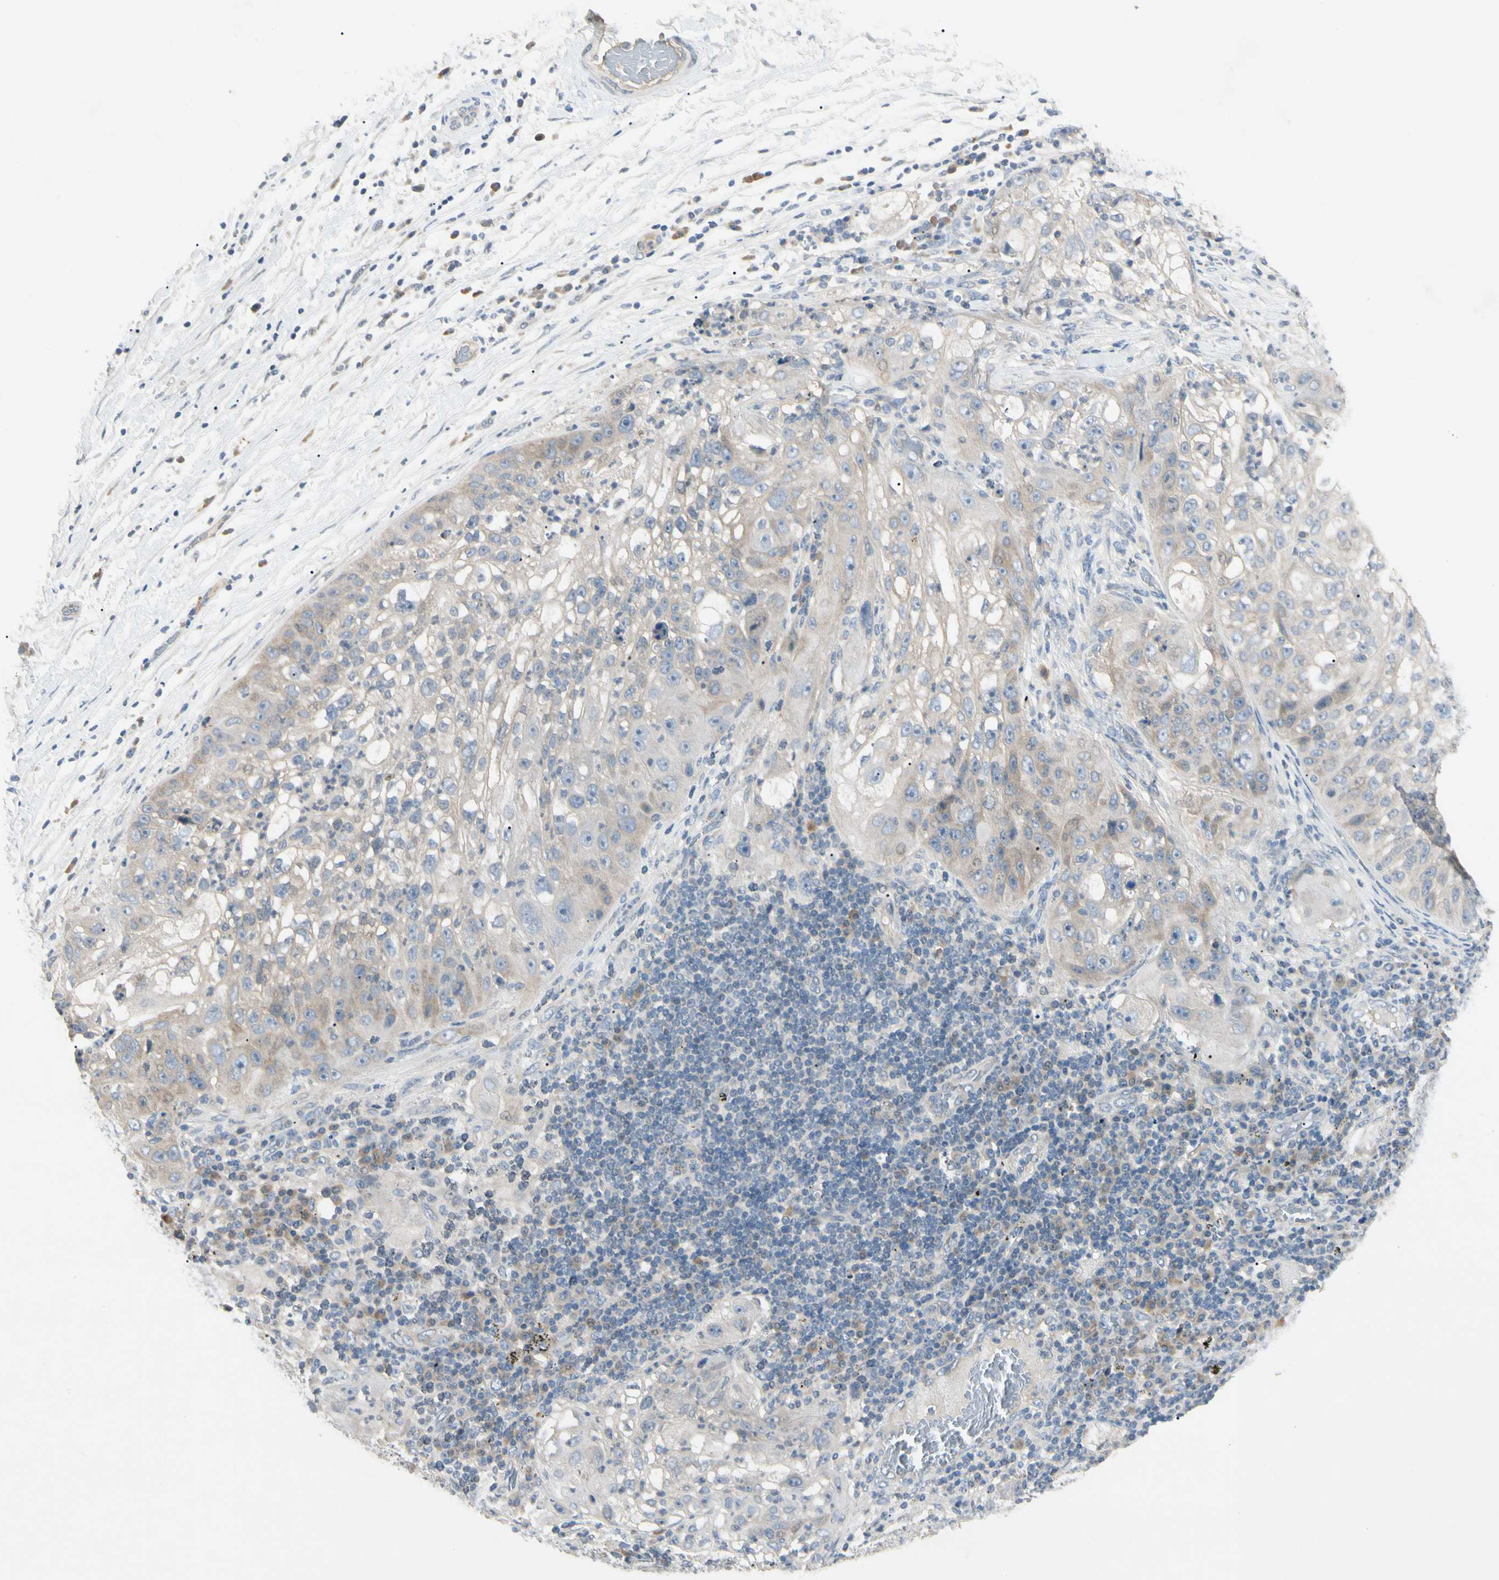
{"staining": {"intensity": "weak", "quantity": "25%-75%", "location": "cytoplasmic/membranous"}, "tissue": "lung cancer", "cell_type": "Tumor cells", "image_type": "cancer", "snomed": [{"axis": "morphology", "description": "Inflammation, NOS"}, {"axis": "morphology", "description": "Squamous cell carcinoma, NOS"}, {"axis": "topography", "description": "Lymph node"}, {"axis": "topography", "description": "Soft tissue"}, {"axis": "topography", "description": "Lung"}], "caption": "Brown immunohistochemical staining in human lung cancer (squamous cell carcinoma) displays weak cytoplasmic/membranous staining in about 25%-75% of tumor cells.", "gene": "PRSS21", "patient": {"sex": "male", "age": 66}}